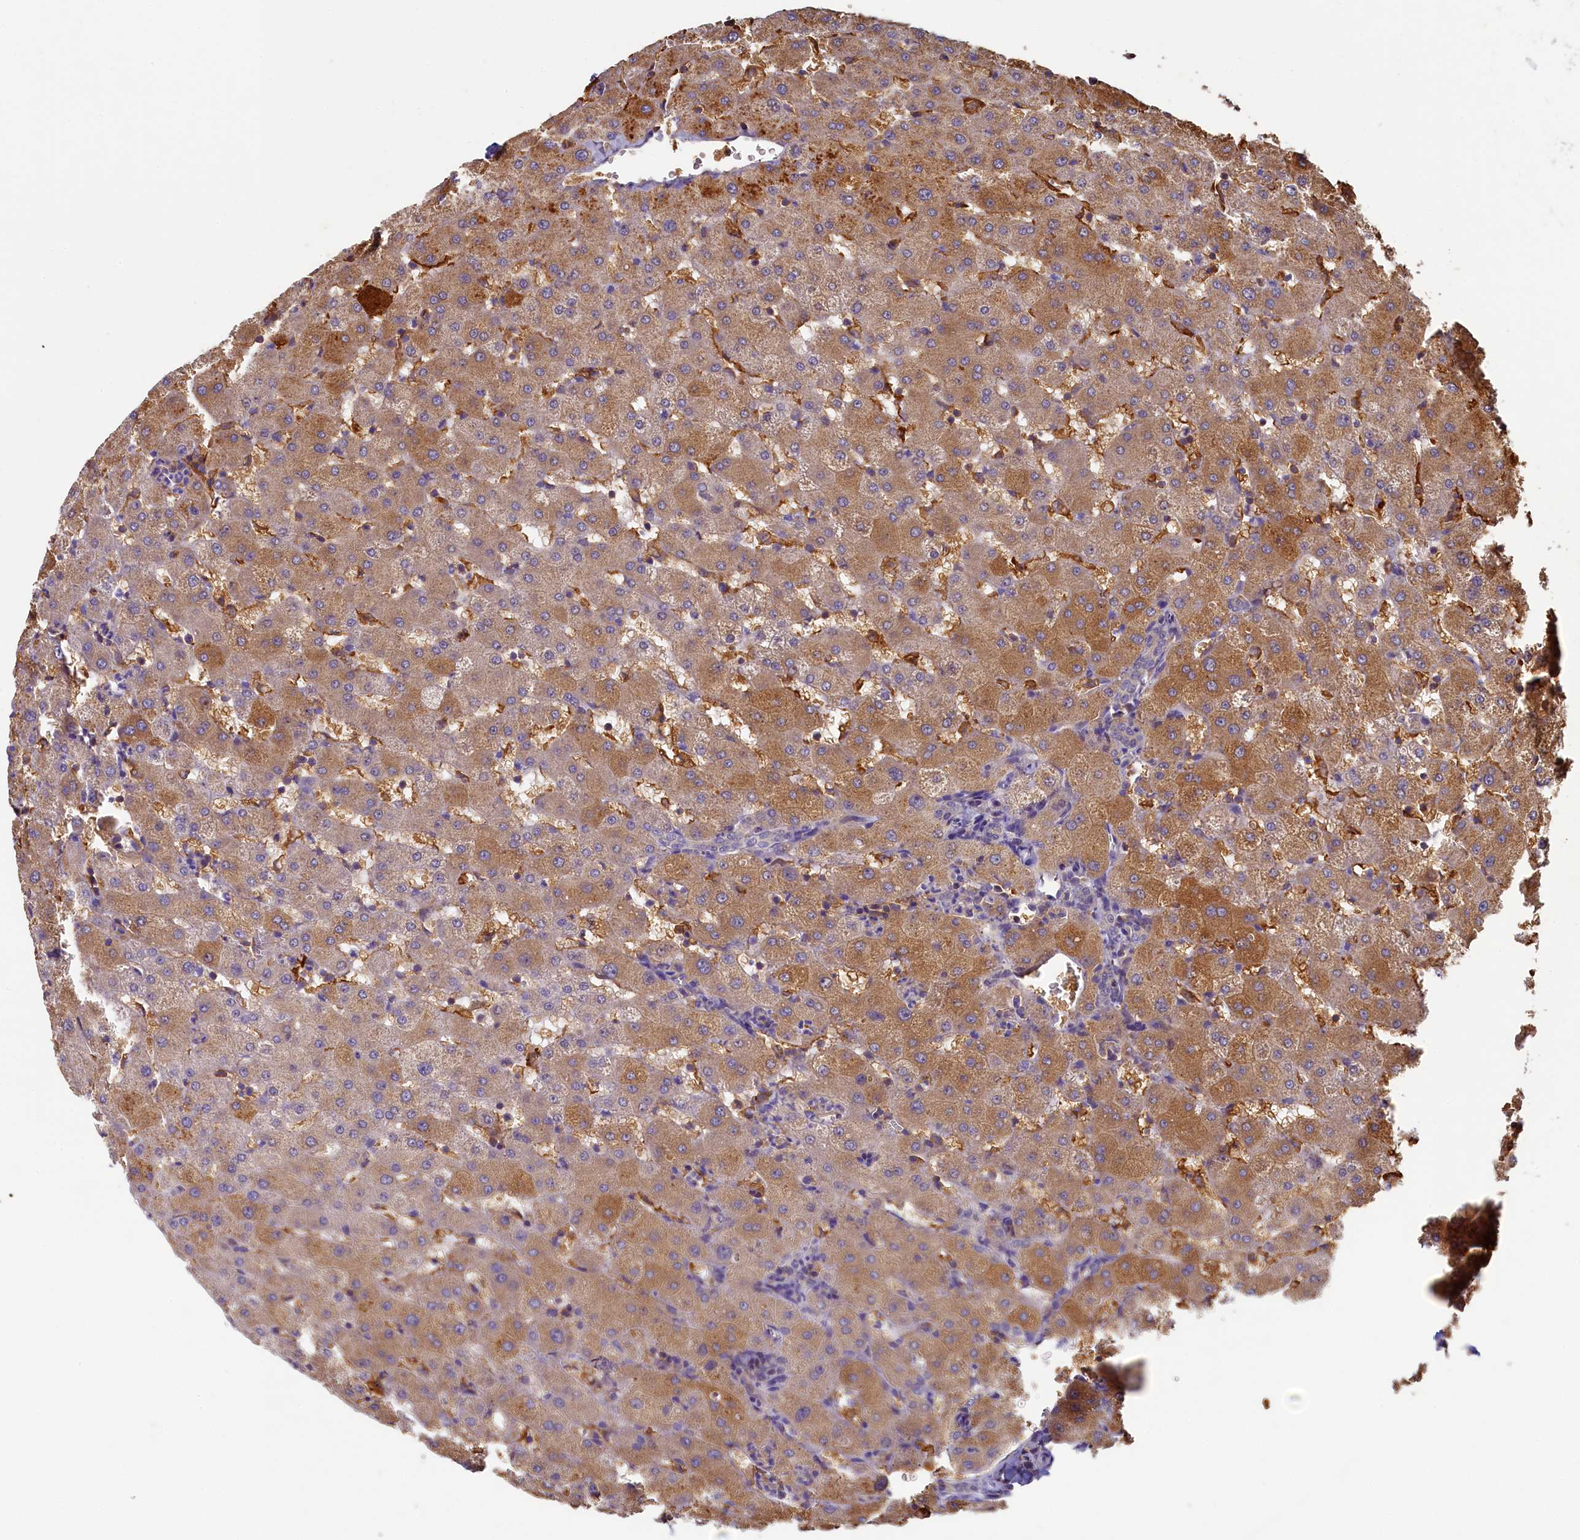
{"staining": {"intensity": "negative", "quantity": "none", "location": "none"}, "tissue": "liver", "cell_type": "Cholangiocytes", "image_type": "normal", "snomed": [{"axis": "morphology", "description": "Normal tissue, NOS"}, {"axis": "topography", "description": "Liver"}], "caption": "Cholangiocytes are negative for protein expression in benign human liver. (DAB (3,3'-diaminobenzidine) immunohistochemistry (IHC) with hematoxylin counter stain).", "gene": "SEC31B", "patient": {"sex": "female", "age": 63}}